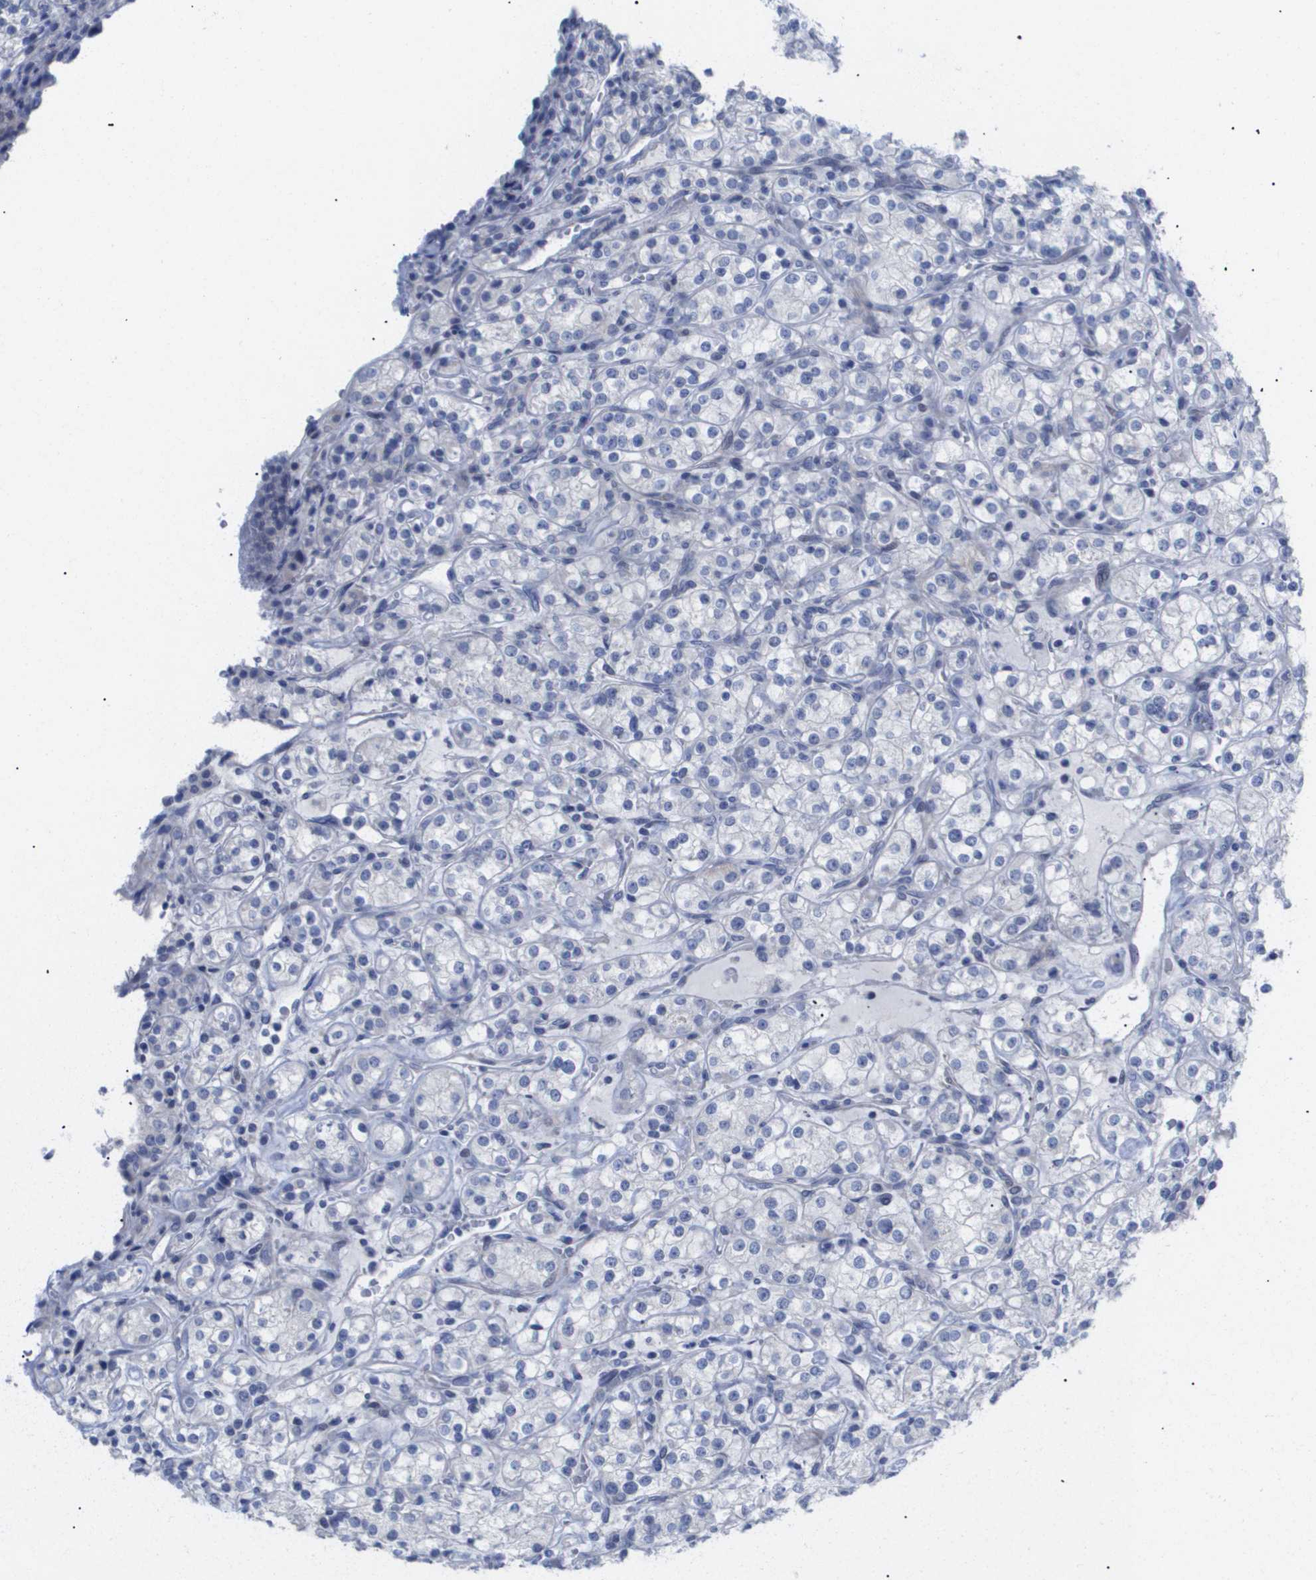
{"staining": {"intensity": "negative", "quantity": "none", "location": "none"}, "tissue": "renal cancer", "cell_type": "Tumor cells", "image_type": "cancer", "snomed": [{"axis": "morphology", "description": "Adenocarcinoma, NOS"}, {"axis": "topography", "description": "Kidney"}], "caption": "Photomicrograph shows no protein positivity in tumor cells of renal cancer (adenocarcinoma) tissue. (Stains: DAB (3,3'-diaminobenzidine) IHC with hematoxylin counter stain, Microscopy: brightfield microscopy at high magnification).", "gene": "CAV3", "patient": {"sex": "male", "age": 77}}